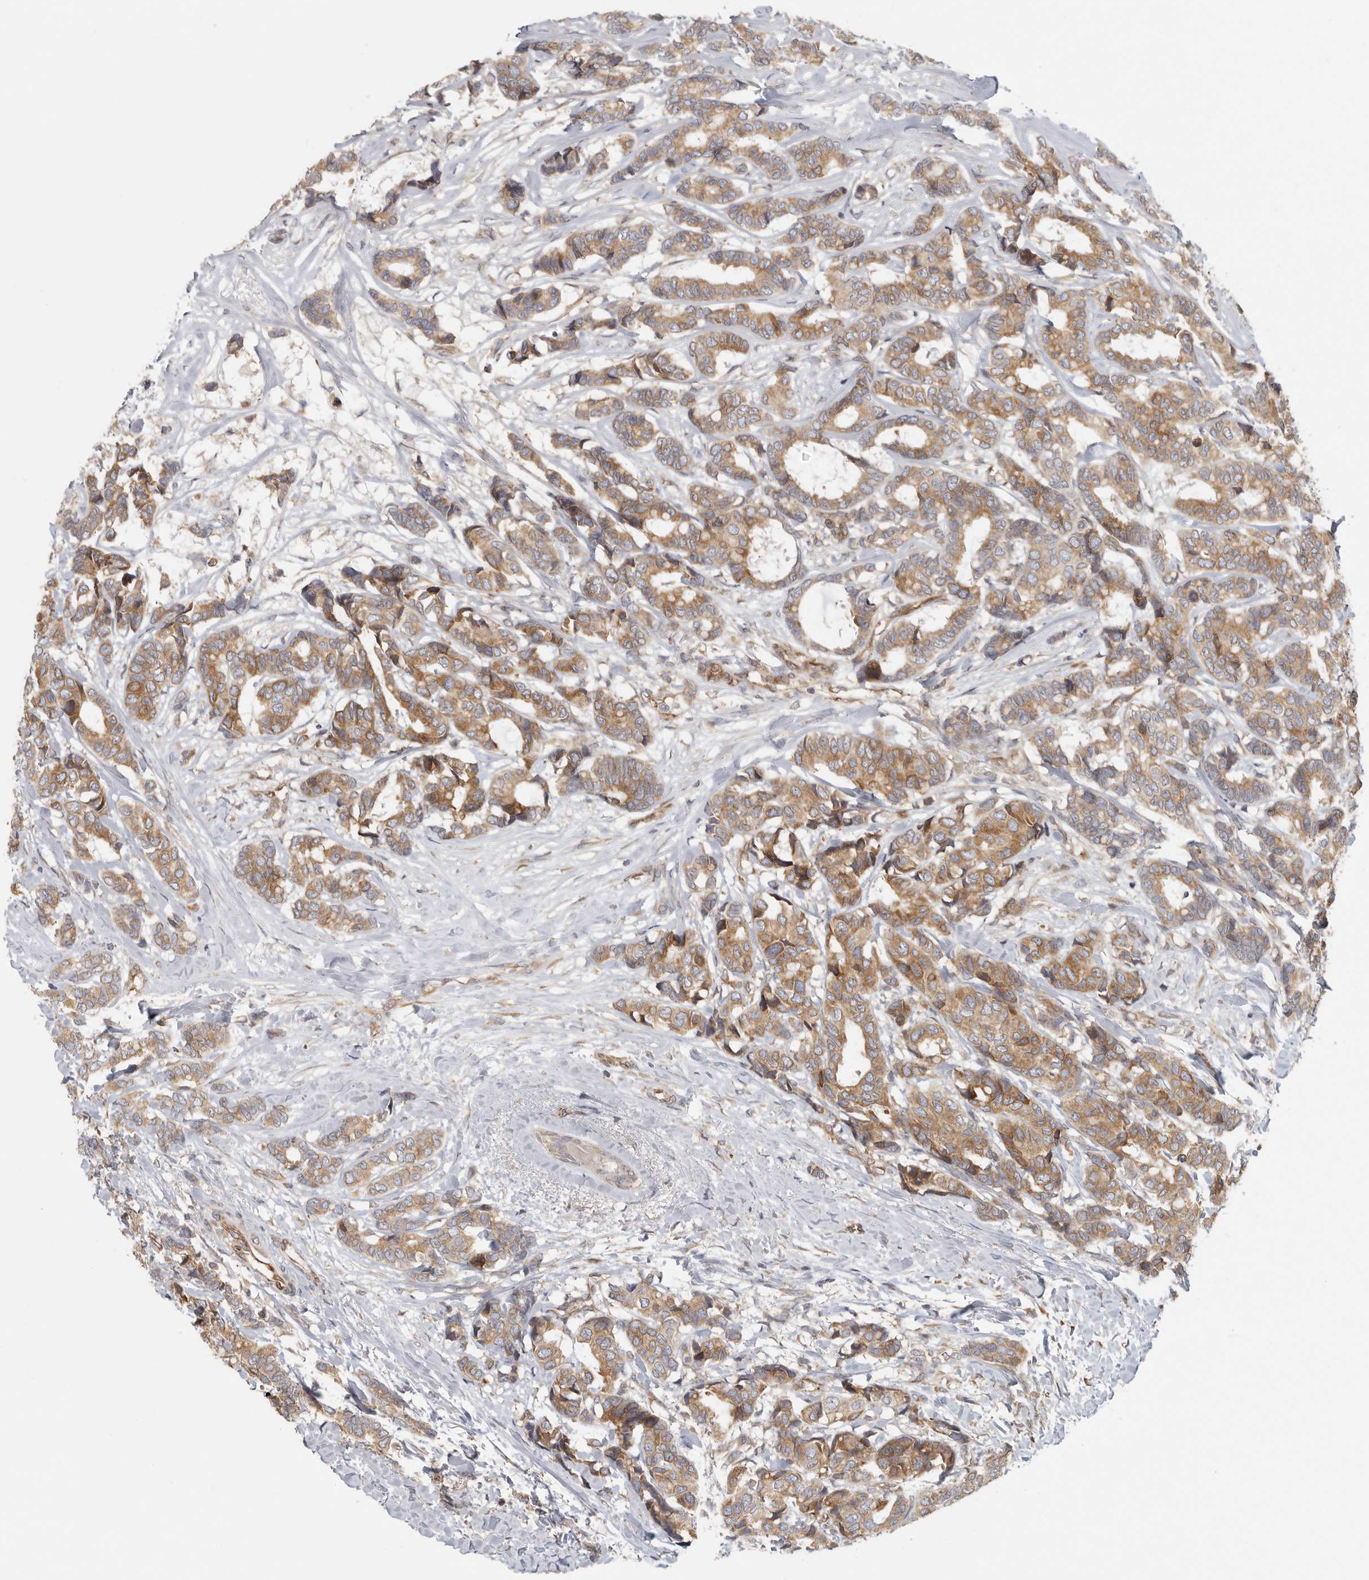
{"staining": {"intensity": "moderate", "quantity": ">75%", "location": "cytoplasmic/membranous"}, "tissue": "breast cancer", "cell_type": "Tumor cells", "image_type": "cancer", "snomed": [{"axis": "morphology", "description": "Duct carcinoma"}, {"axis": "topography", "description": "Breast"}], "caption": "IHC staining of invasive ductal carcinoma (breast), which demonstrates medium levels of moderate cytoplasmic/membranous expression in approximately >75% of tumor cells indicating moderate cytoplasmic/membranous protein staining. The staining was performed using DAB (brown) for protein detection and nuclei were counterstained in hematoxylin (blue).", "gene": "BCAP29", "patient": {"sex": "female", "age": 87}}